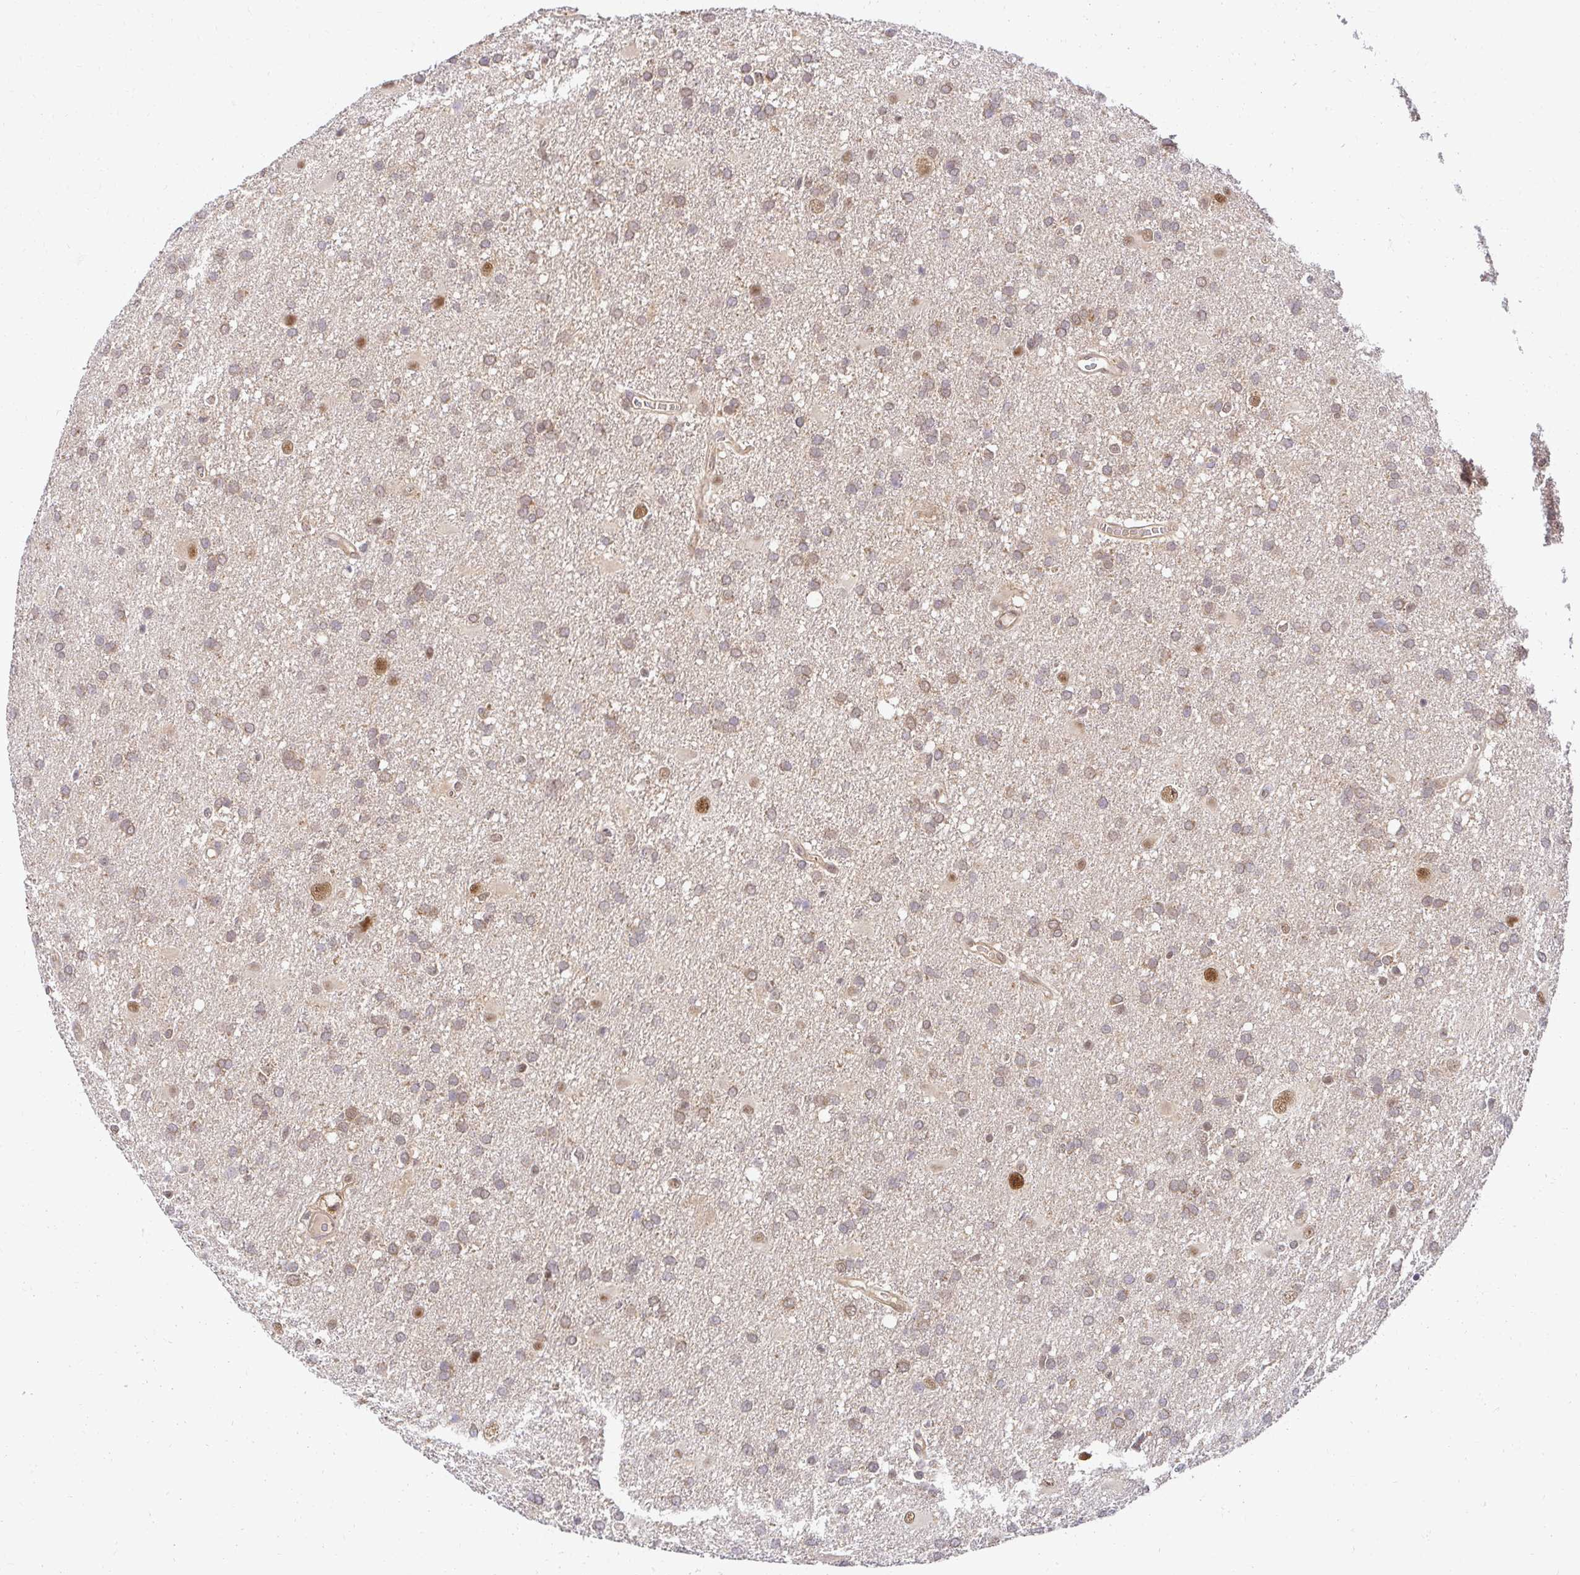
{"staining": {"intensity": "moderate", "quantity": "25%-75%", "location": "nuclear"}, "tissue": "glioma", "cell_type": "Tumor cells", "image_type": "cancer", "snomed": [{"axis": "morphology", "description": "Glioma, malignant, Low grade"}, {"axis": "topography", "description": "Brain"}], "caption": "Immunohistochemical staining of human low-grade glioma (malignant) exhibits medium levels of moderate nuclear positivity in approximately 25%-75% of tumor cells.", "gene": "PSMA4", "patient": {"sex": "male", "age": 66}}